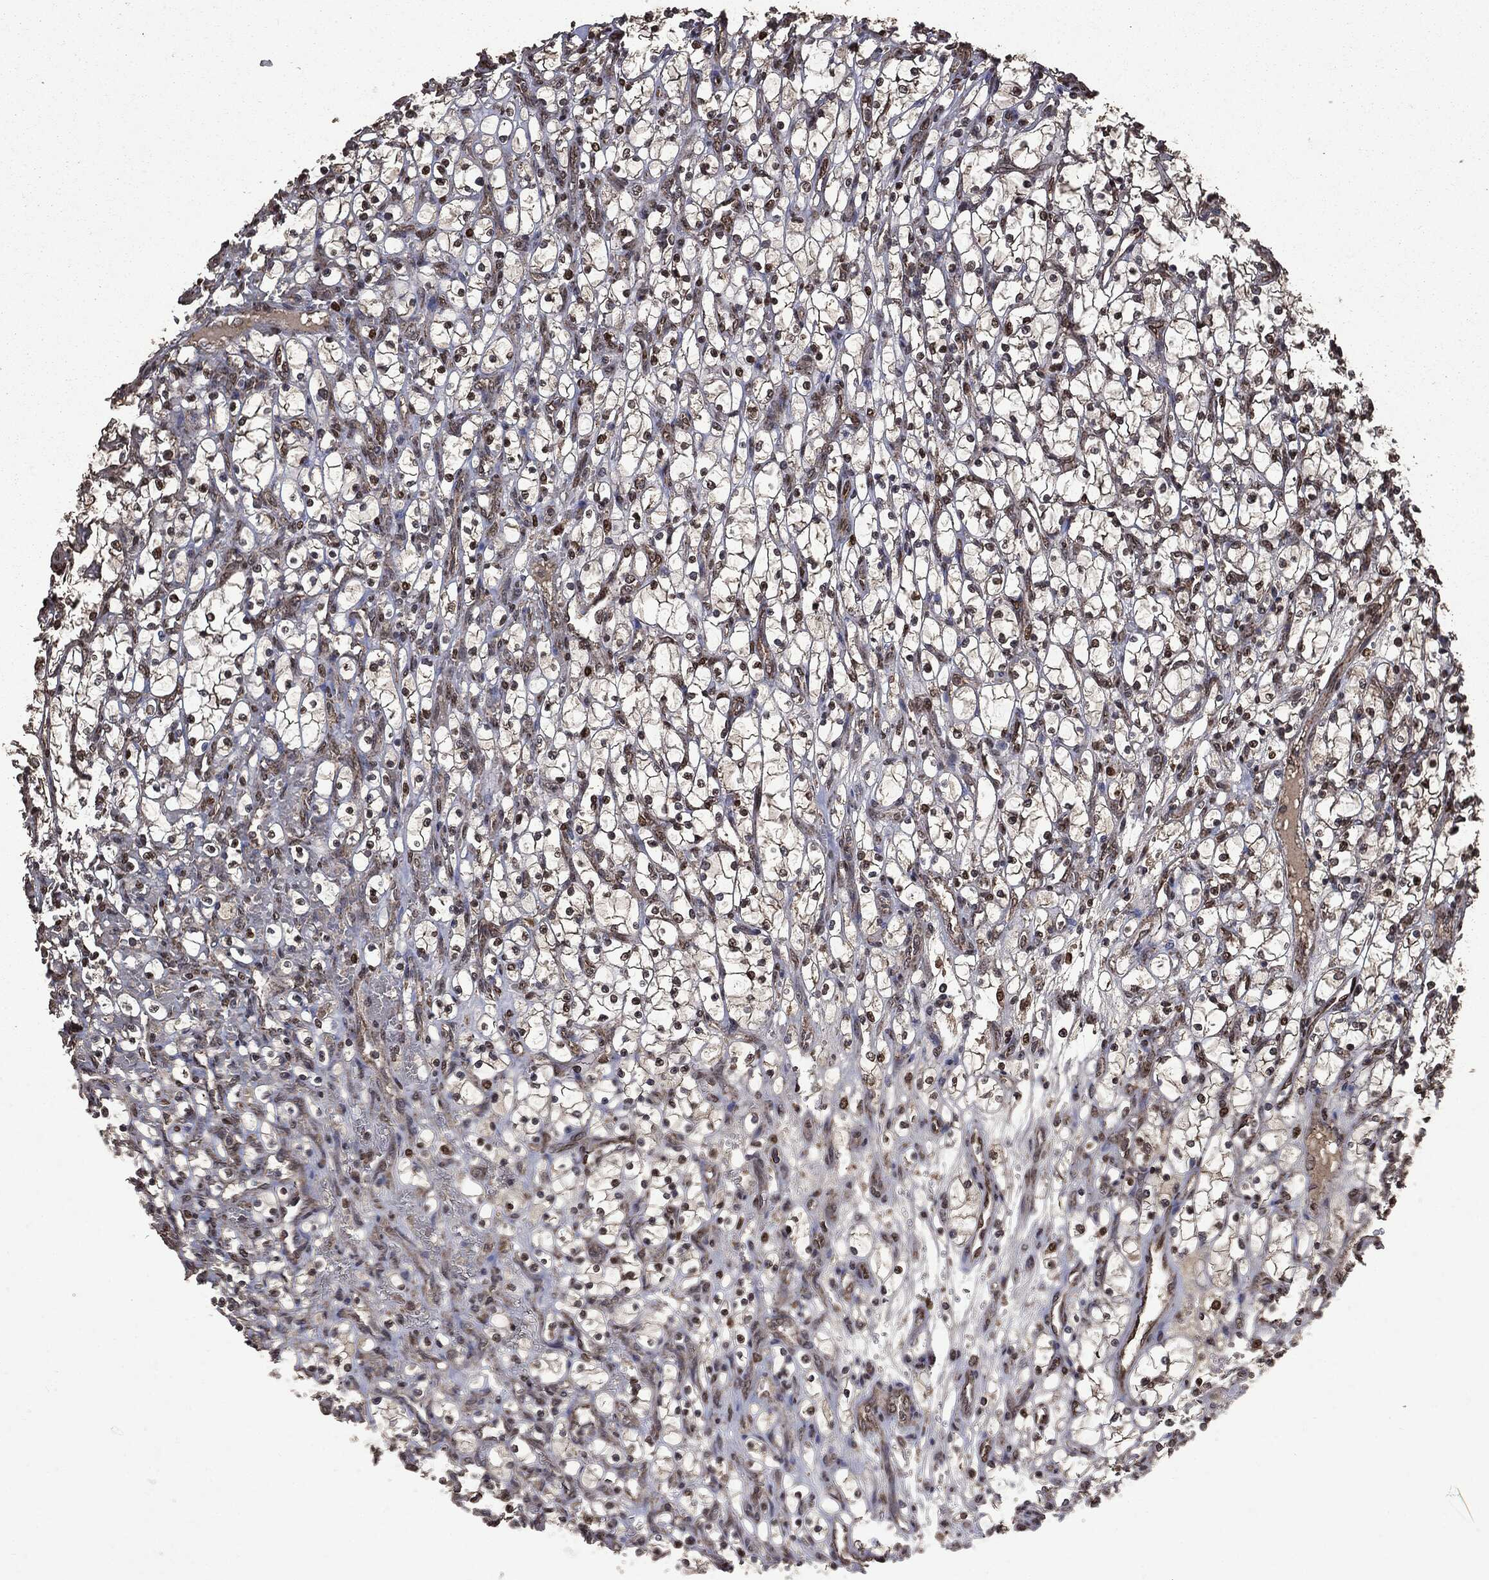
{"staining": {"intensity": "strong", "quantity": "25%-75%", "location": "cytoplasmic/membranous,nuclear"}, "tissue": "renal cancer", "cell_type": "Tumor cells", "image_type": "cancer", "snomed": [{"axis": "morphology", "description": "Adenocarcinoma, NOS"}, {"axis": "topography", "description": "Kidney"}], "caption": "DAB immunohistochemical staining of human renal cancer demonstrates strong cytoplasmic/membranous and nuclear protein expression in about 25%-75% of tumor cells. Ihc stains the protein of interest in brown and the nuclei are stained blue.", "gene": "PPP6R2", "patient": {"sex": "female", "age": 69}}